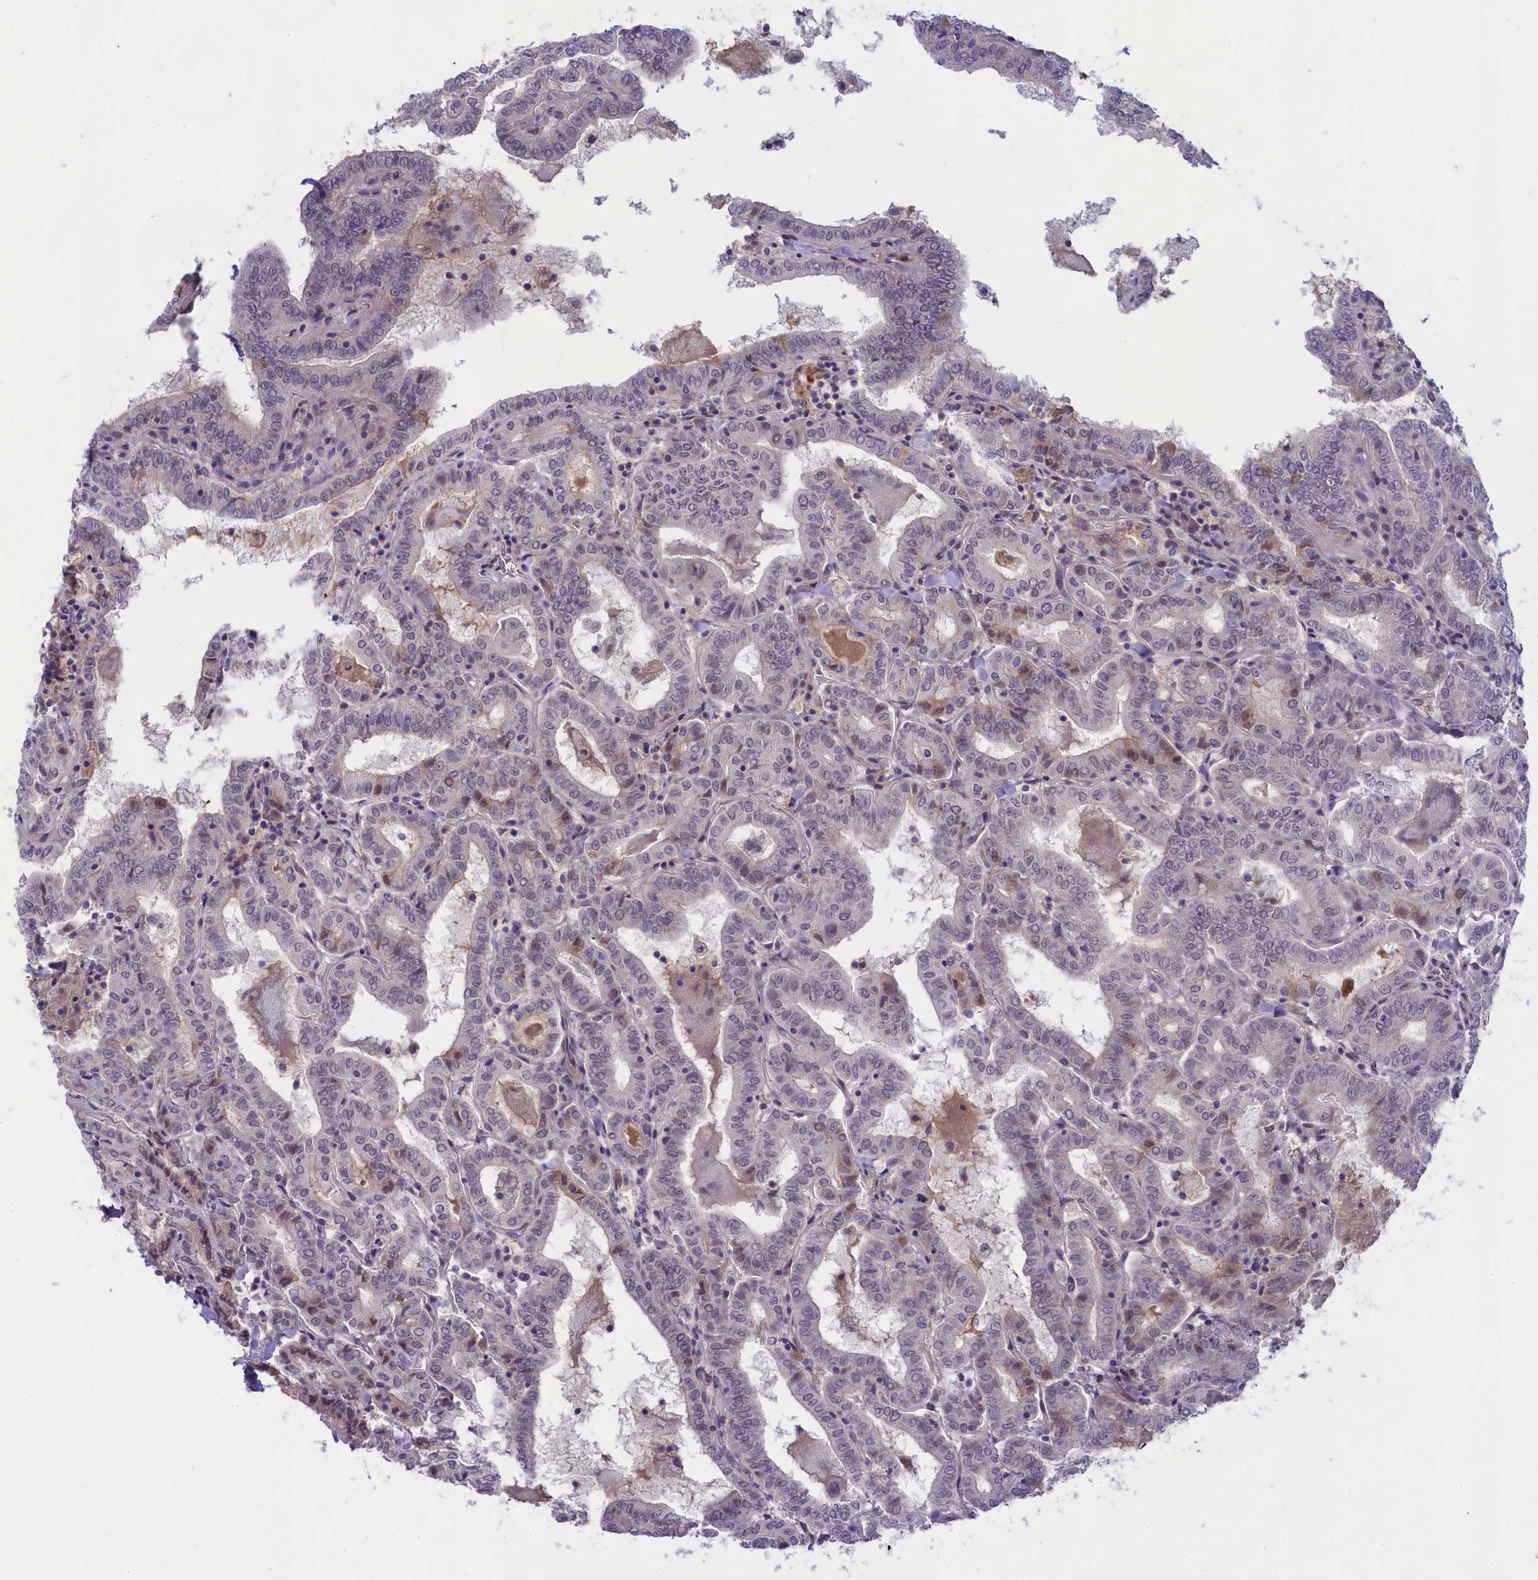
{"staining": {"intensity": "weak", "quantity": "<25%", "location": "nuclear"}, "tissue": "thyroid cancer", "cell_type": "Tumor cells", "image_type": "cancer", "snomed": [{"axis": "morphology", "description": "Papillary adenocarcinoma, NOS"}, {"axis": "topography", "description": "Thyroid gland"}], "caption": "This is a image of IHC staining of thyroid cancer (papillary adenocarcinoma), which shows no expression in tumor cells. (DAB (3,3'-diaminobenzidine) IHC with hematoxylin counter stain).", "gene": "CRAMP1", "patient": {"sex": "female", "age": 72}}